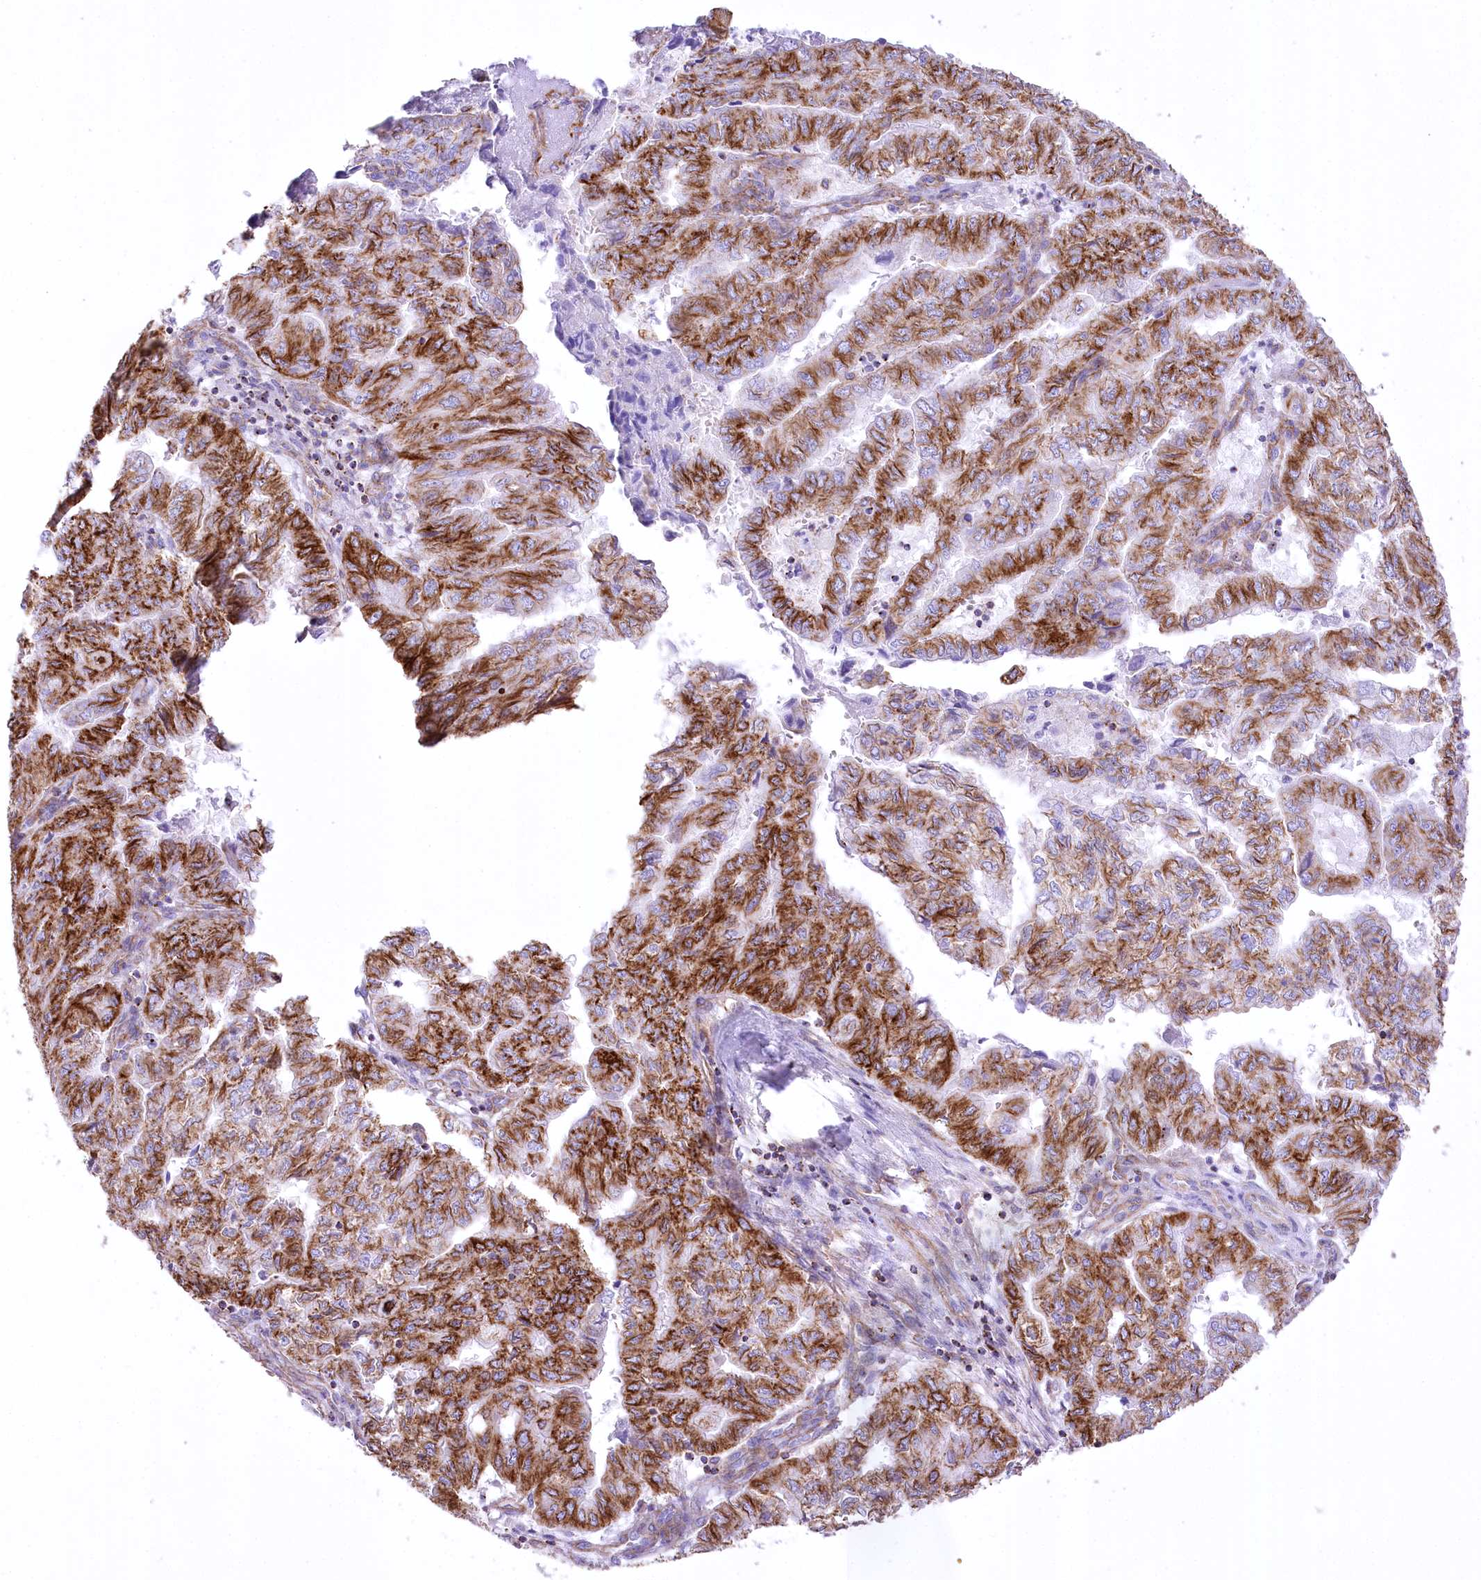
{"staining": {"intensity": "strong", "quantity": ">75%", "location": "cytoplasmic/membranous"}, "tissue": "pancreatic cancer", "cell_type": "Tumor cells", "image_type": "cancer", "snomed": [{"axis": "morphology", "description": "Adenocarcinoma, NOS"}, {"axis": "topography", "description": "Pancreas"}], "caption": "Immunohistochemical staining of pancreatic cancer demonstrates strong cytoplasmic/membranous protein staining in approximately >75% of tumor cells. The staining was performed using DAB to visualize the protein expression in brown, while the nuclei were stained in blue with hematoxylin (Magnification: 20x).", "gene": "FAM216A", "patient": {"sex": "male", "age": 51}}